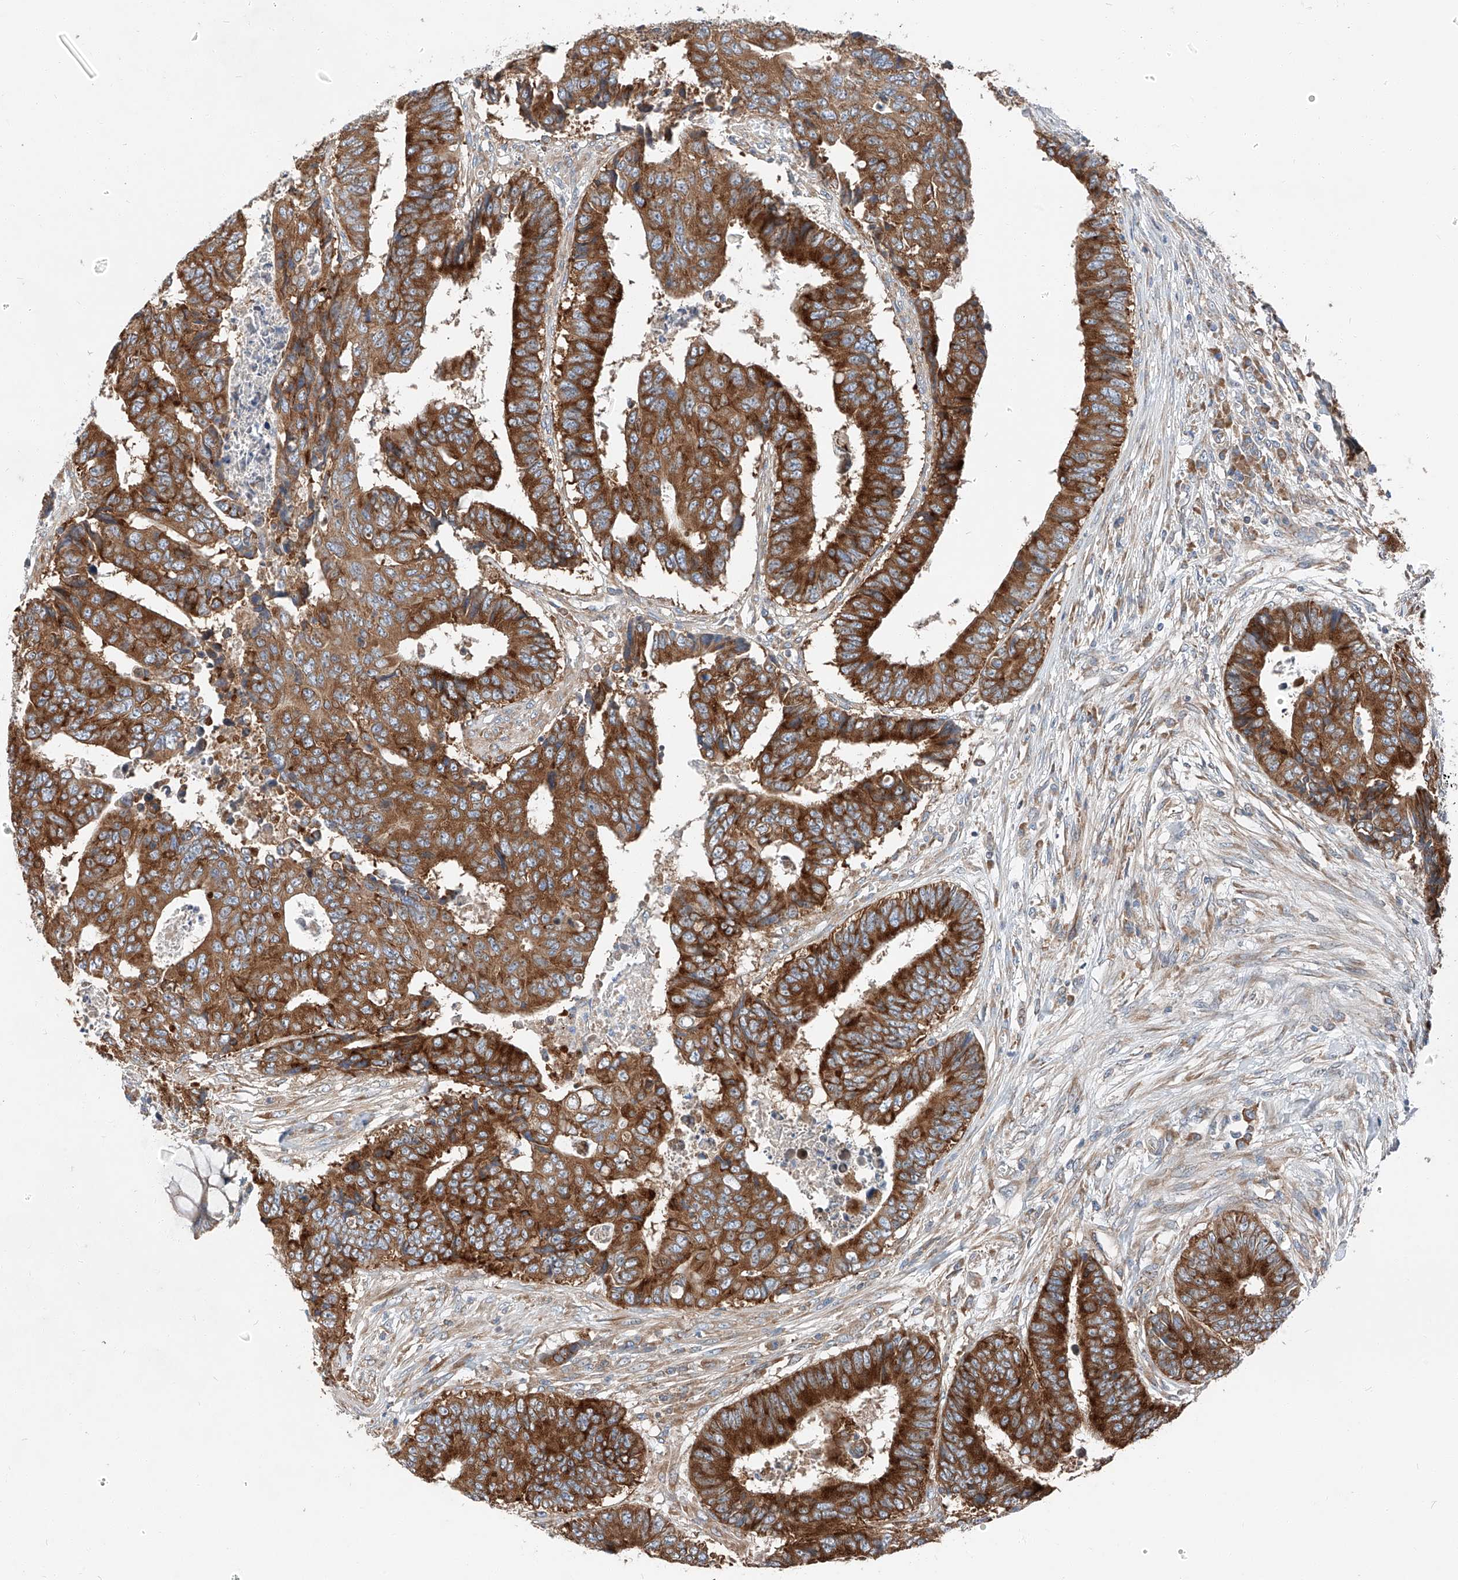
{"staining": {"intensity": "strong", "quantity": ">75%", "location": "cytoplasmic/membranous"}, "tissue": "colorectal cancer", "cell_type": "Tumor cells", "image_type": "cancer", "snomed": [{"axis": "morphology", "description": "Adenocarcinoma, NOS"}, {"axis": "topography", "description": "Rectum"}], "caption": "Colorectal adenocarcinoma was stained to show a protein in brown. There is high levels of strong cytoplasmic/membranous positivity in about >75% of tumor cells.", "gene": "ZC3H15", "patient": {"sex": "male", "age": 84}}